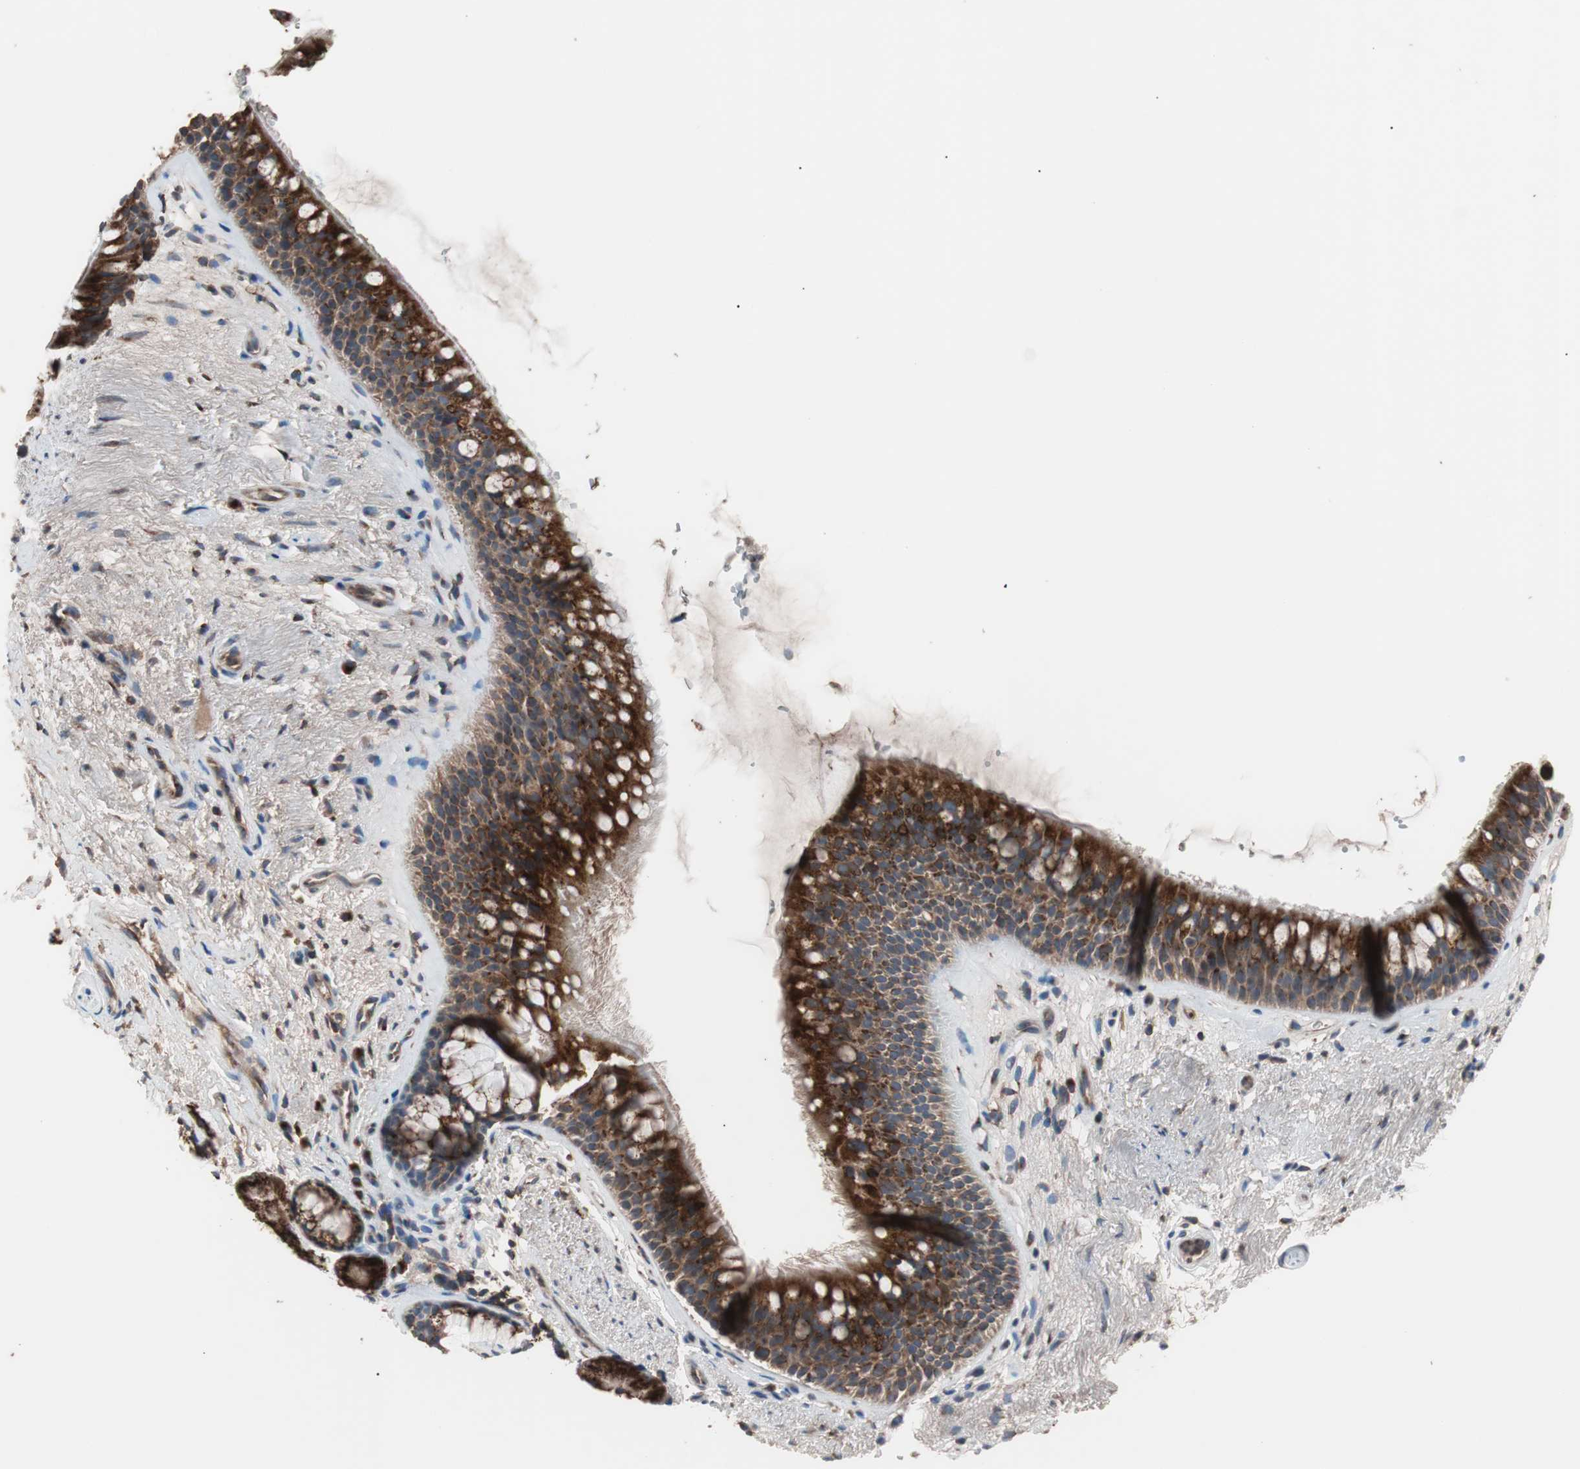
{"staining": {"intensity": "strong", "quantity": ">75%", "location": "cytoplasmic/membranous"}, "tissue": "bronchus", "cell_type": "Respiratory epithelial cells", "image_type": "normal", "snomed": [{"axis": "morphology", "description": "Normal tissue, NOS"}, {"axis": "topography", "description": "Bronchus"}], "caption": "Immunohistochemical staining of unremarkable human bronchus demonstrates >75% levels of strong cytoplasmic/membranous protein expression in approximately >75% of respiratory epithelial cells. (Stains: DAB in brown, nuclei in blue, Microscopy: brightfield microscopy at high magnification).", "gene": "GLYCTK", "patient": {"sex": "female", "age": 54}}